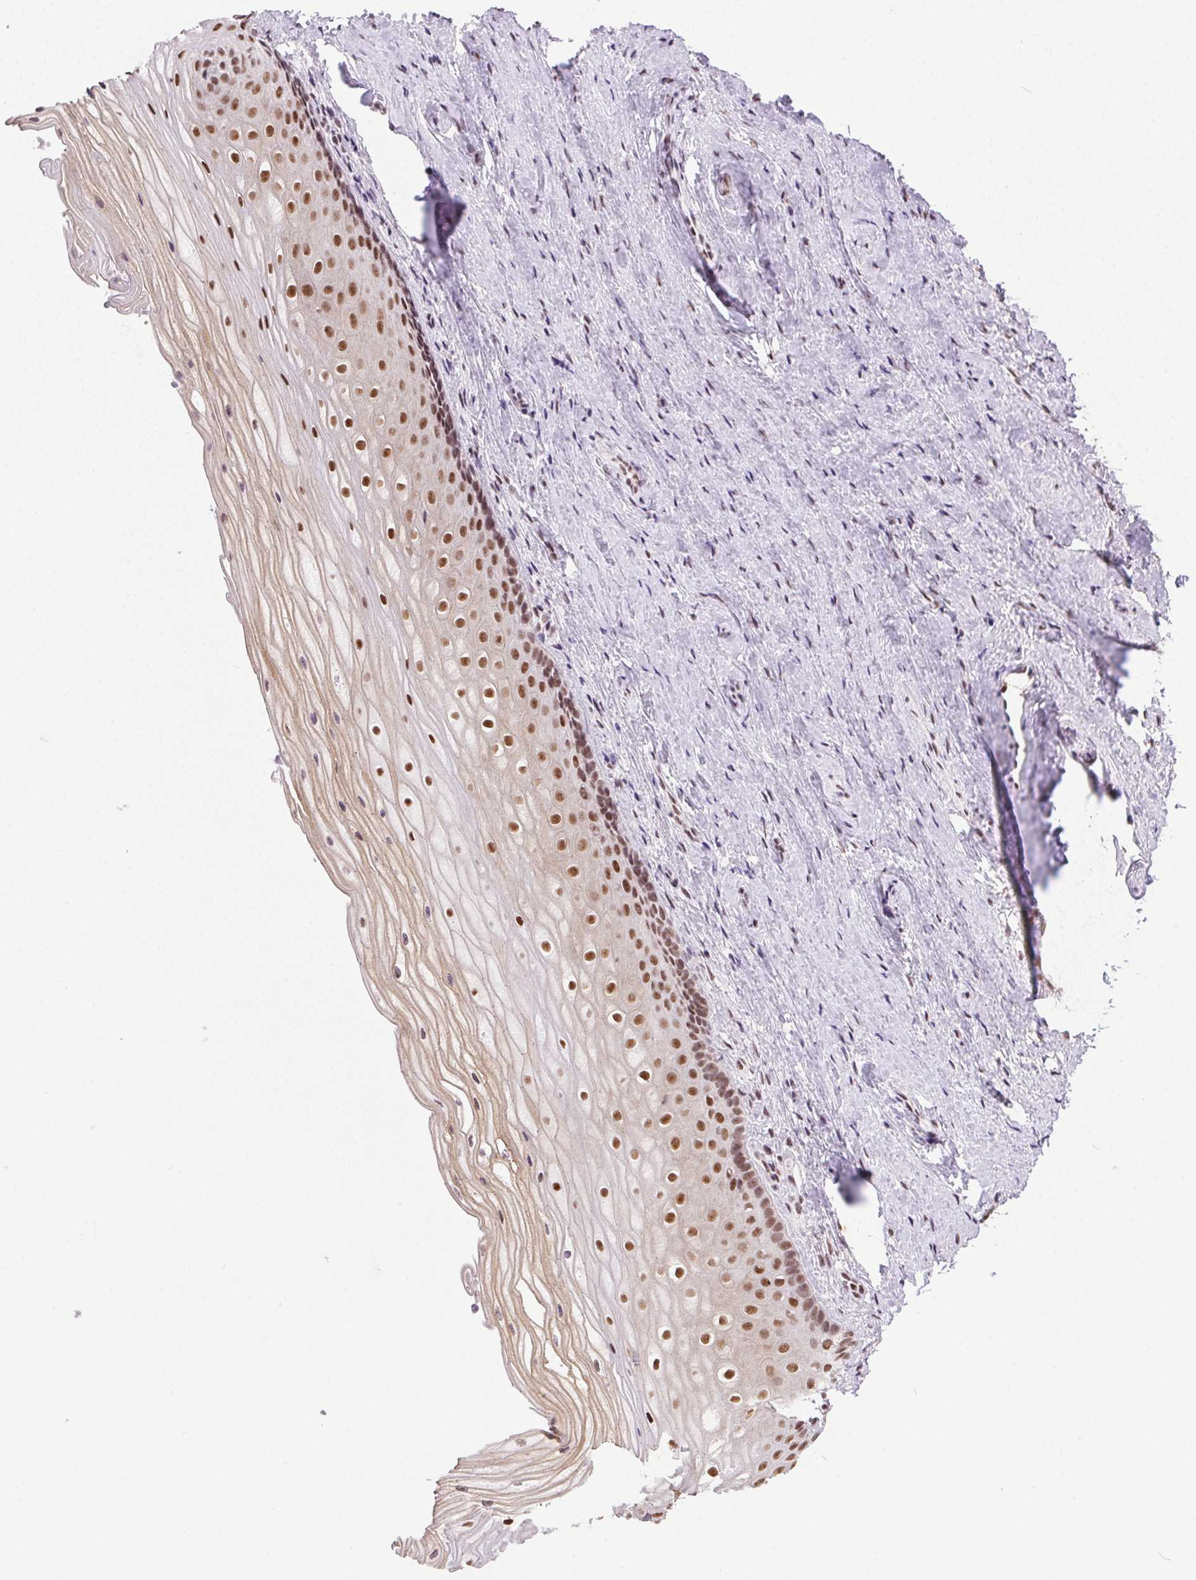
{"staining": {"intensity": "moderate", "quantity": ">75%", "location": "nuclear"}, "tissue": "vagina", "cell_type": "Squamous epithelial cells", "image_type": "normal", "snomed": [{"axis": "morphology", "description": "Normal tissue, NOS"}, {"axis": "topography", "description": "Vagina"}], "caption": "Brown immunohistochemical staining in normal vagina demonstrates moderate nuclear positivity in about >75% of squamous epithelial cells.", "gene": "TRA2B", "patient": {"sex": "female", "age": 52}}